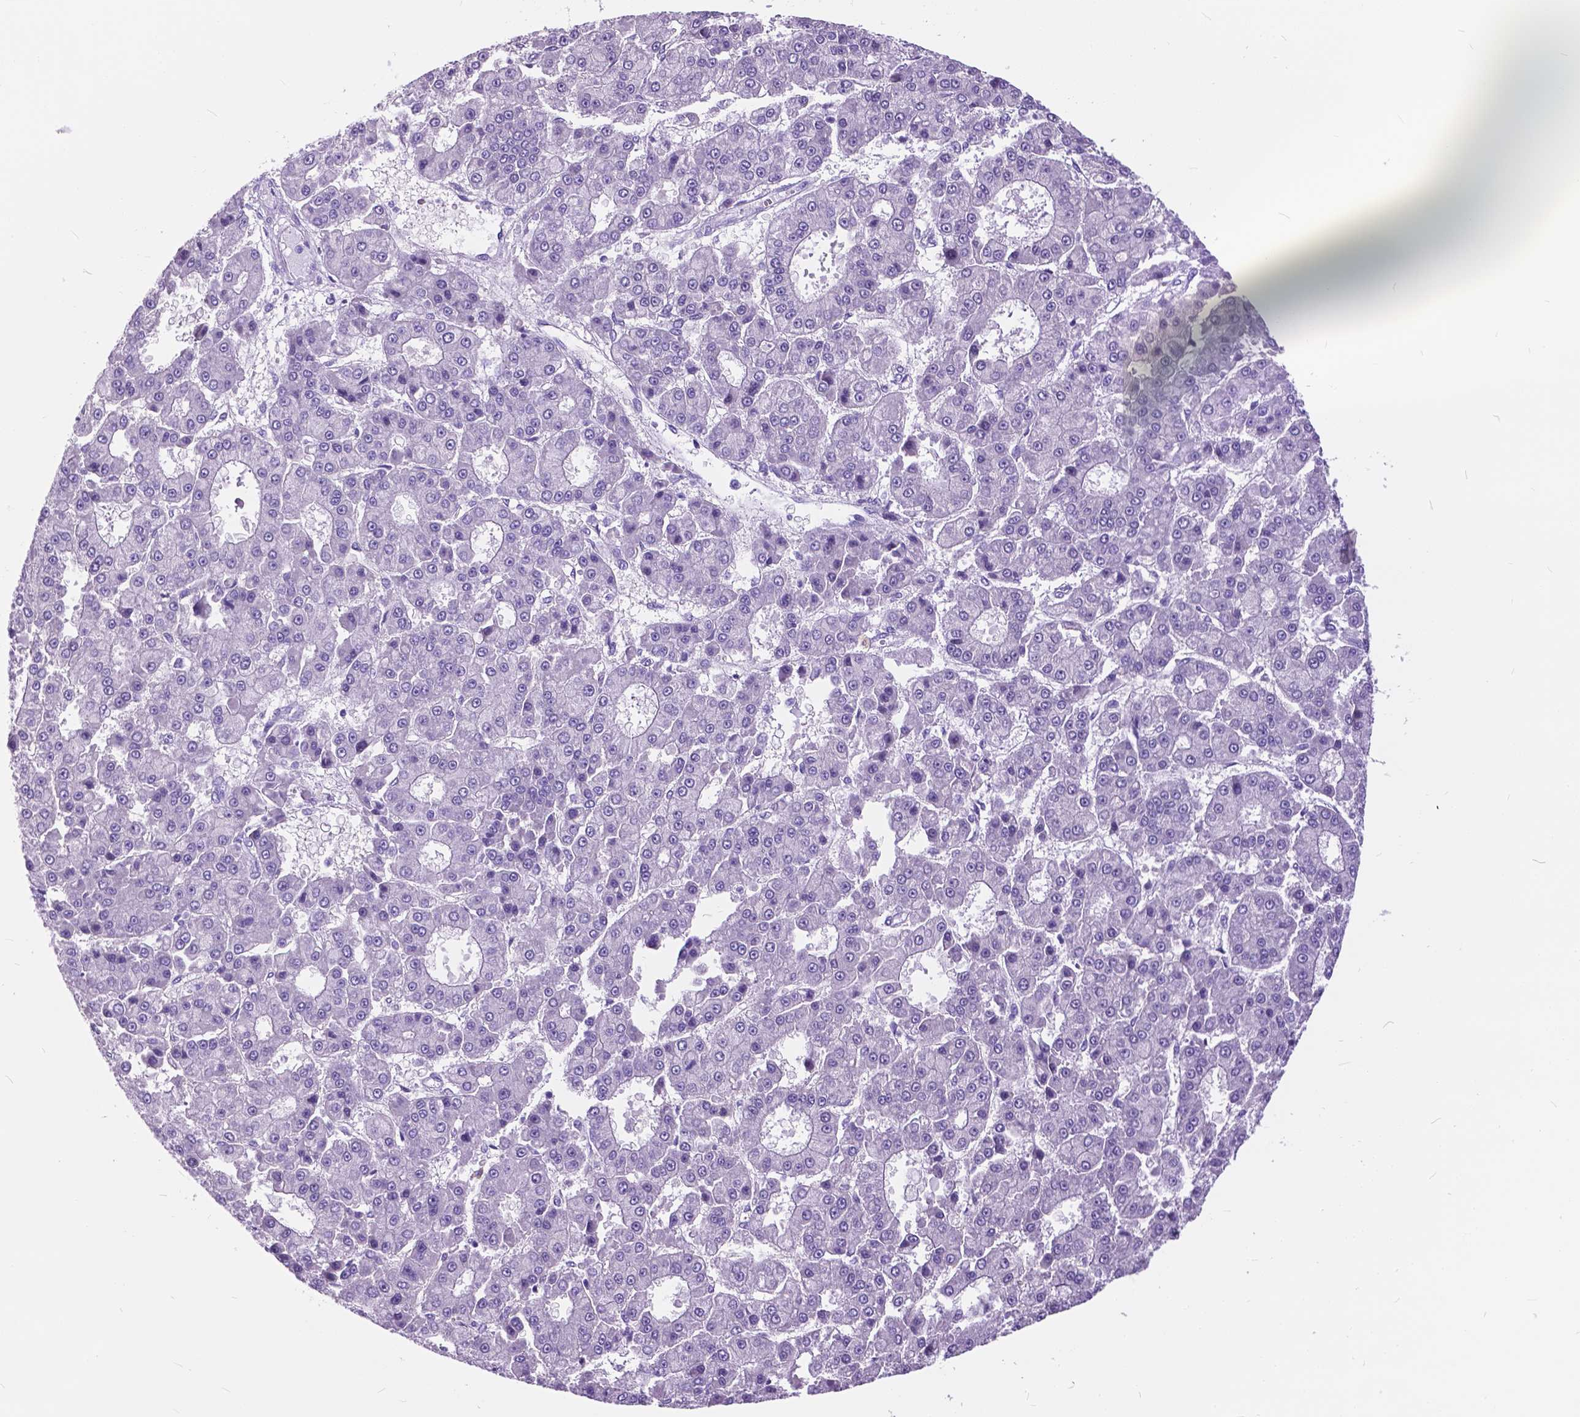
{"staining": {"intensity": "negative", "quantity": "none", "location": "none"}, "tissue": "liver cancer", "cell_type": "Tumor cells", "image_type": "cancer", "snomed": [{"axis": "morphology", "description": "Carcinoma, Hepatocellular, NOS"}, {"axis": "topography", "description": "Liver"}], "caption": "There is no significant positivity in tumor cells of liver cancer (hepatocellular carcinoma).", "gene": "BSND", "patient": {"sex": "male", "age": 70}}